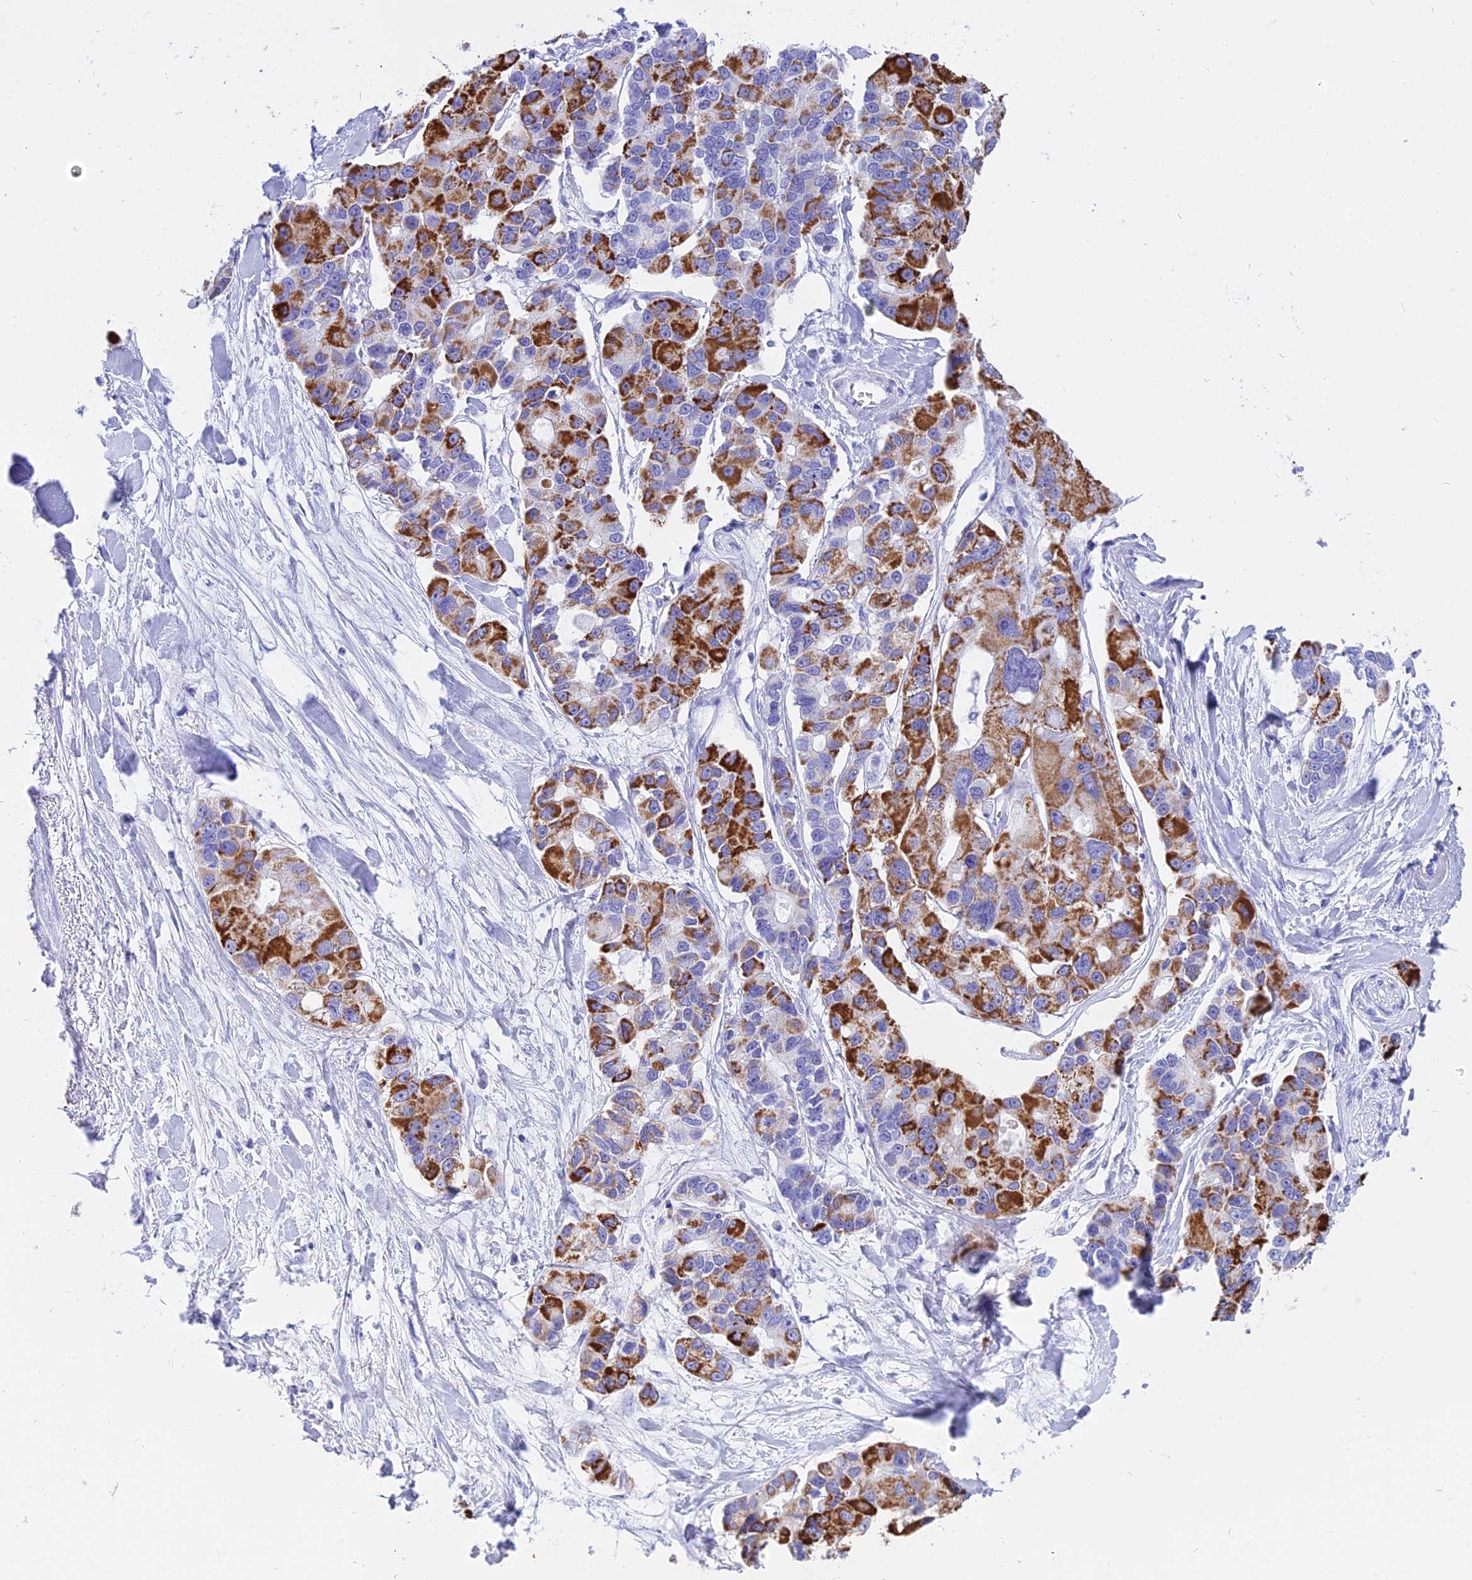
{"staining": {"intensity": "strong", "quantity": "25%-75%", "location": "cytoplasmic/membranous"}, "tissue": "lung cancer", "cell_type": "Tumor cells", "image_type": "cancer", "snomed": [{"axis": "morphology", "description": "Adenocarcinoma, NOS"}, {"axis": "topography", "description": "Lung"}], "caption": "Immunohistochemical staining of adenocarcinoma (lung) reveals high levels of strong cytoplasmic/membranous positivity in about 25%-75% of tumor cells. Nuclei are stained in blue.", "gene": "ISCA1", "patient": {"sex": "female", "age": 54}}